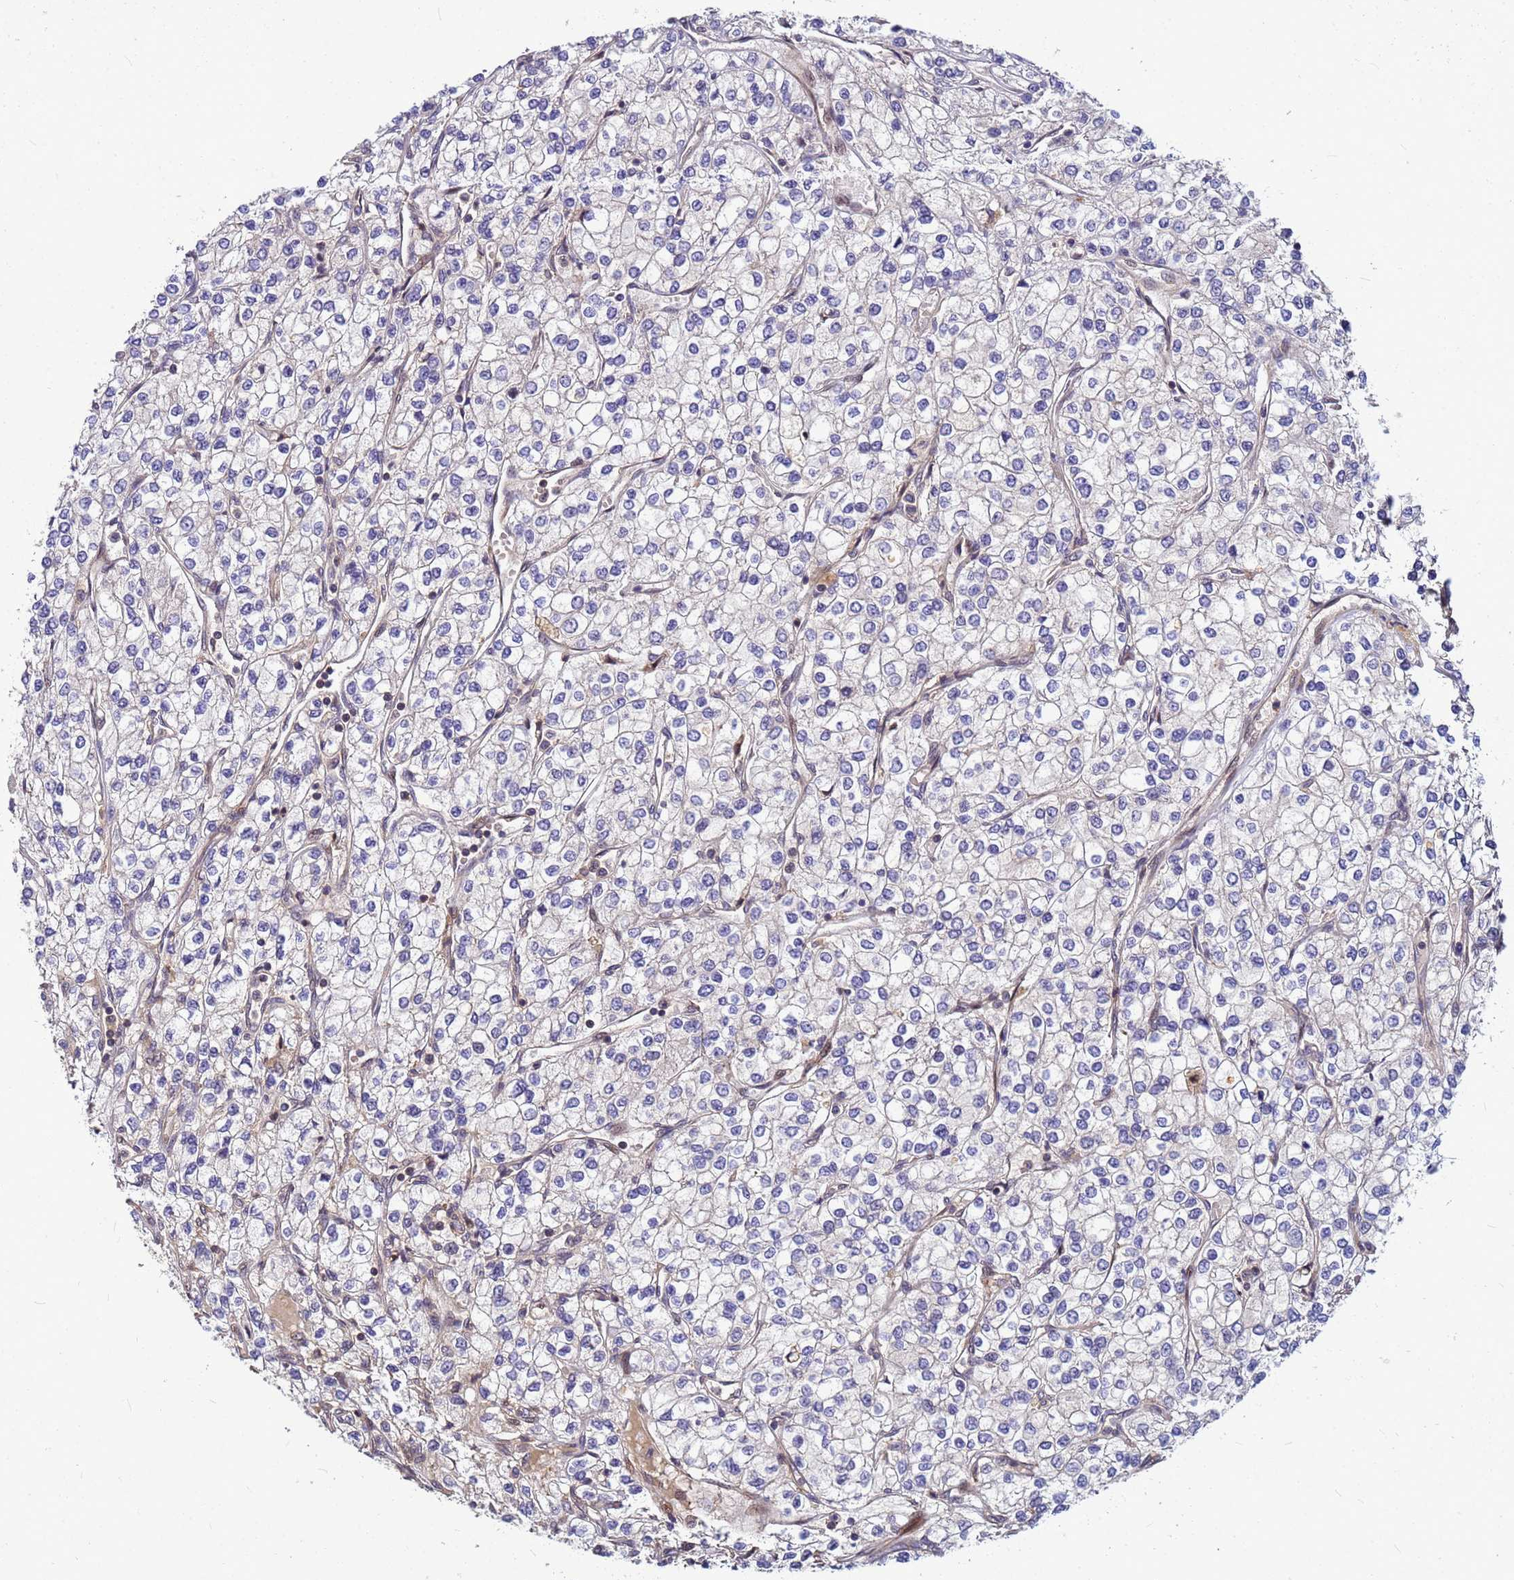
{"staining": {"intensity": "negative", "quantity": "none", "location": "none"}, "tissue": "renal cancer", "cell_type": "Tumor cells", "image_type": "cancer", "snomed": [{"axis": "morphology", "description": "Adenocarcinoma, NOS"}, {"axis": "topography", "description": "Kidney"}], "caption": "Immunohistochemistry image of human adenocarcinoma (renal) stained for a protein (brown), which demonstrates no positivity in tumor cells.", "gene": "DUS4L", "patient": {"sex": "male", "age": 80}}